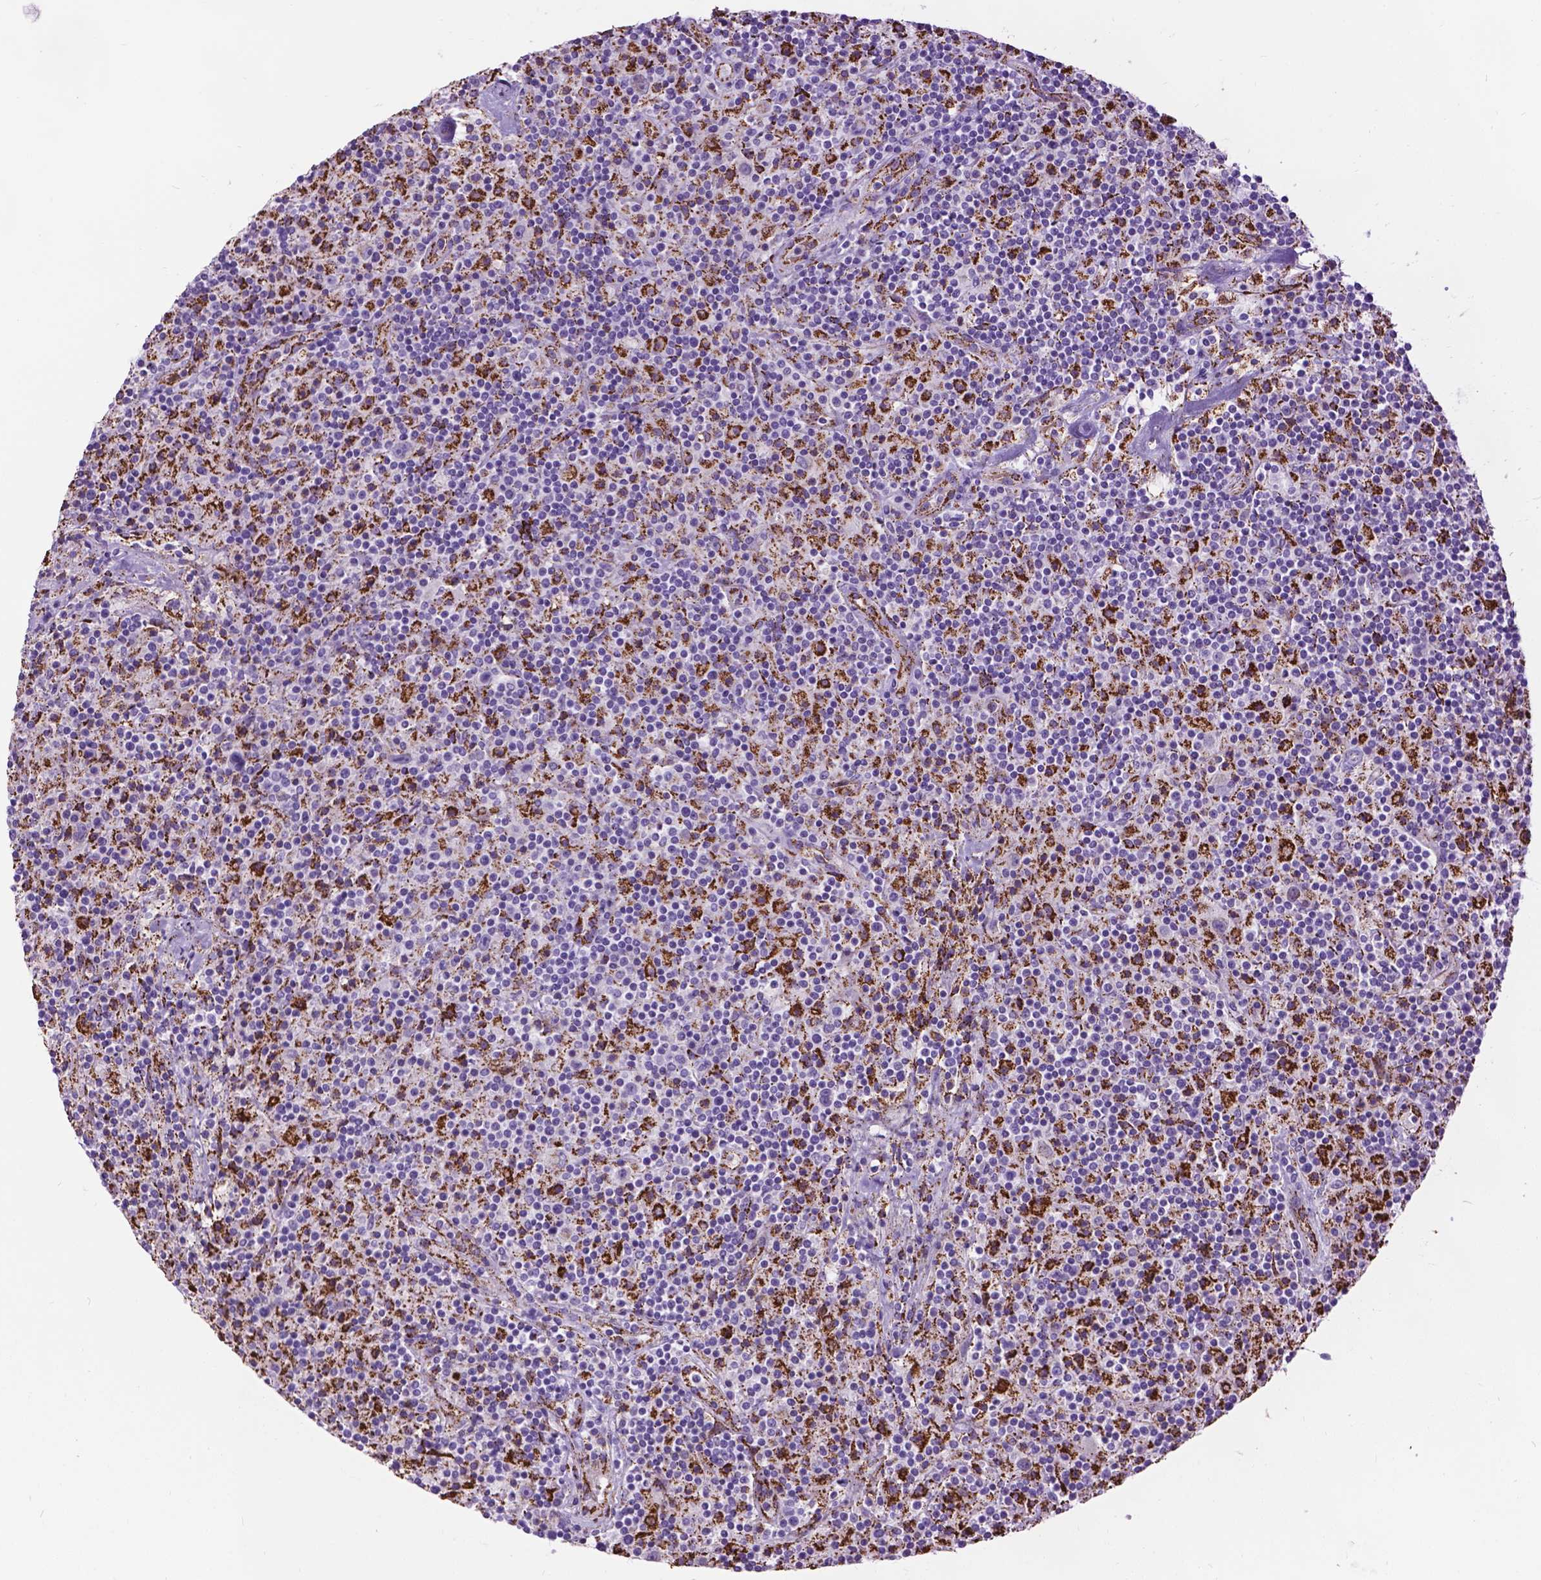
{"staining": {"intensity": "negative", "quantity": "none", "location": "none"}, "tissue": "lymphoma", "cell_type": "Tumor cells", "image_type": "cancer", "snomed": [{"axis": "morphology", "description": "Hodgkin's disease, NOS"}, {"axis": "topography", "description": "Lymph node"}], "caption": "This is an immunohistochemistry micrograph of Hodgkin's disease. There is no positivity in tumor cells.", "gene": "TMEM132E", "patient": {"sex": "male", "age": 70}}